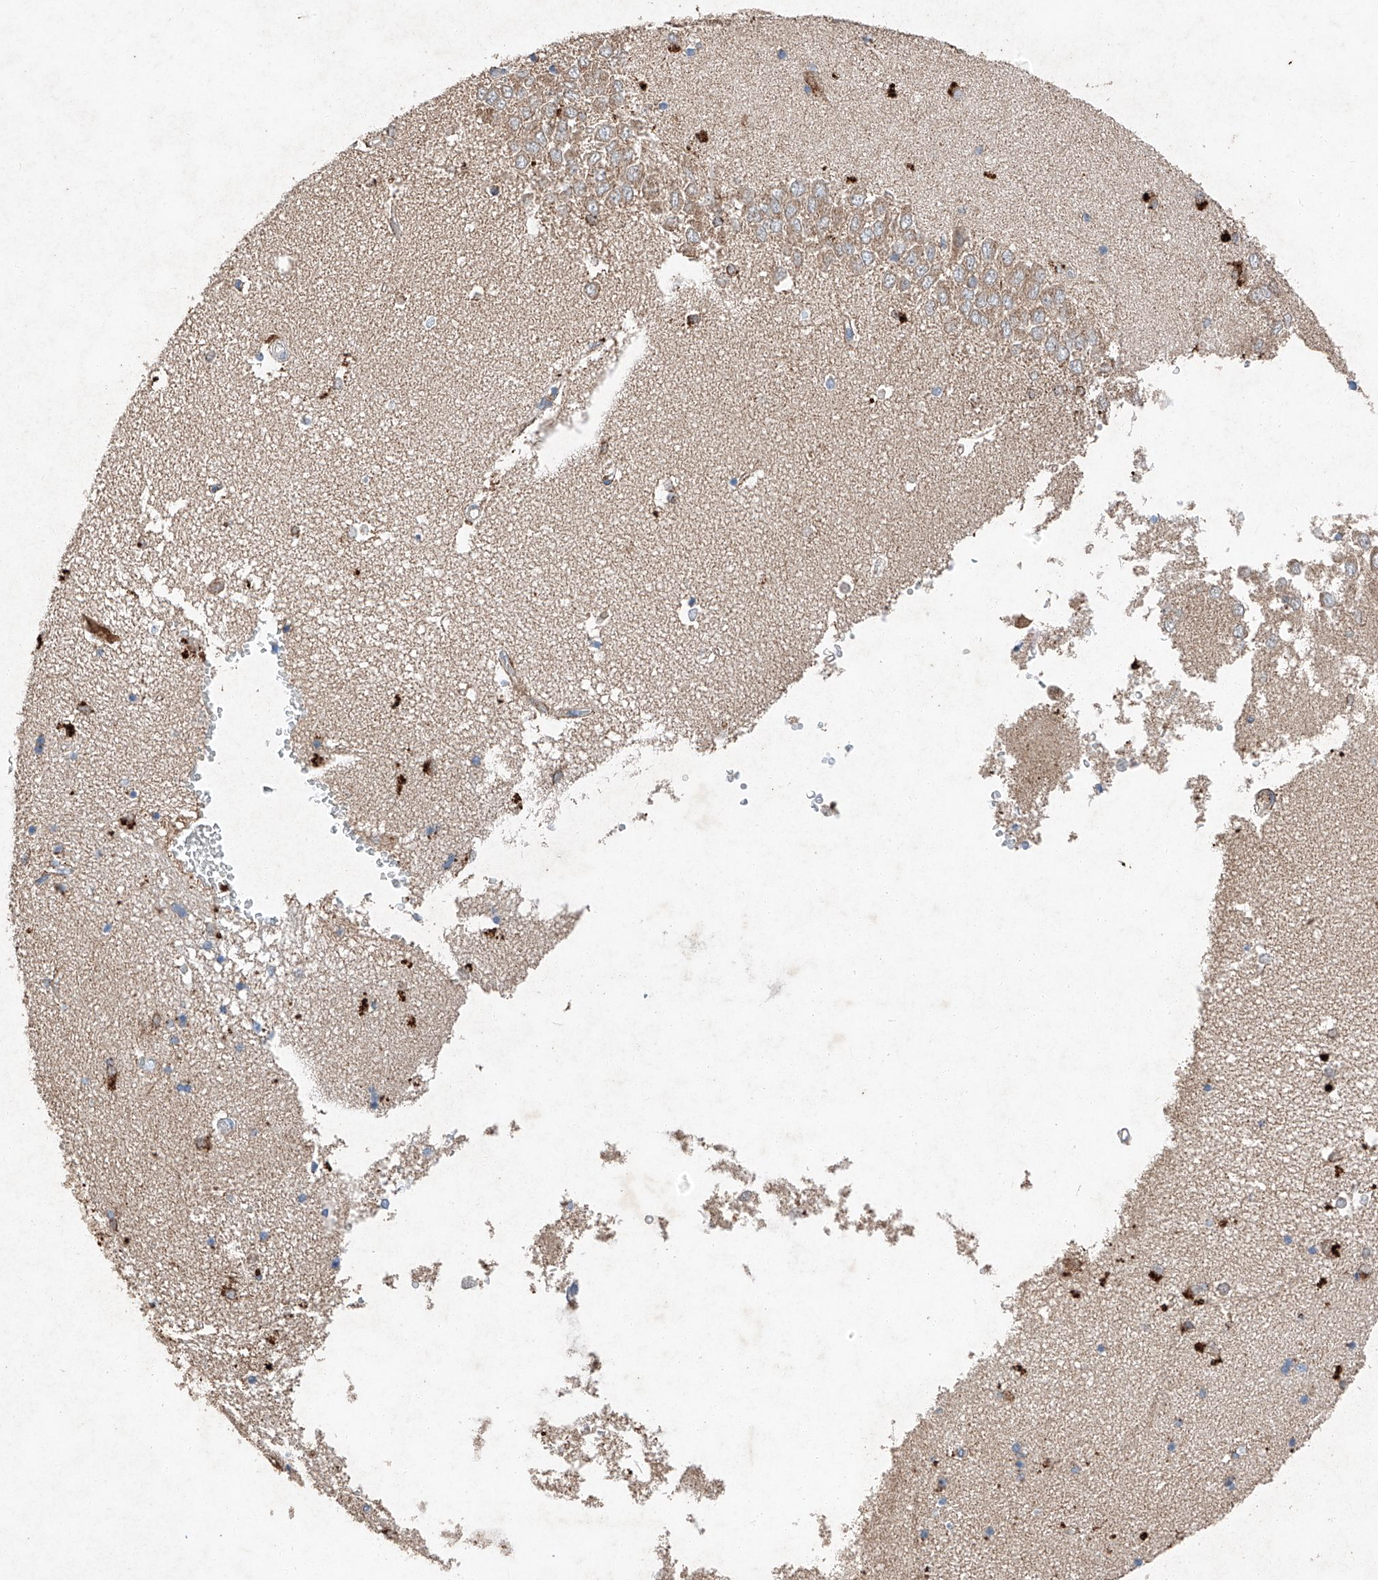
{"staining": {"intensity": "moderate", "quantity": "<25%", "location": "cytoplasmic/membranous"}, "tissue": "hippocampus", "cell_type": "Glial cells", "image_type": "normal", "snomed": [{"axis": "morphology", "description": "Normal tissue, NOS"}, {"axis": "topography", "description": "Hippocampus"}], "caption": "Moderate cytoplasmic/membranous positivity for a protein is seen in about <25% of glial cells of benign hippocampus using immunohistochemistry (IHC).", "gene": "RUSC1", "patient": {"sex": "male", "age": 45}}